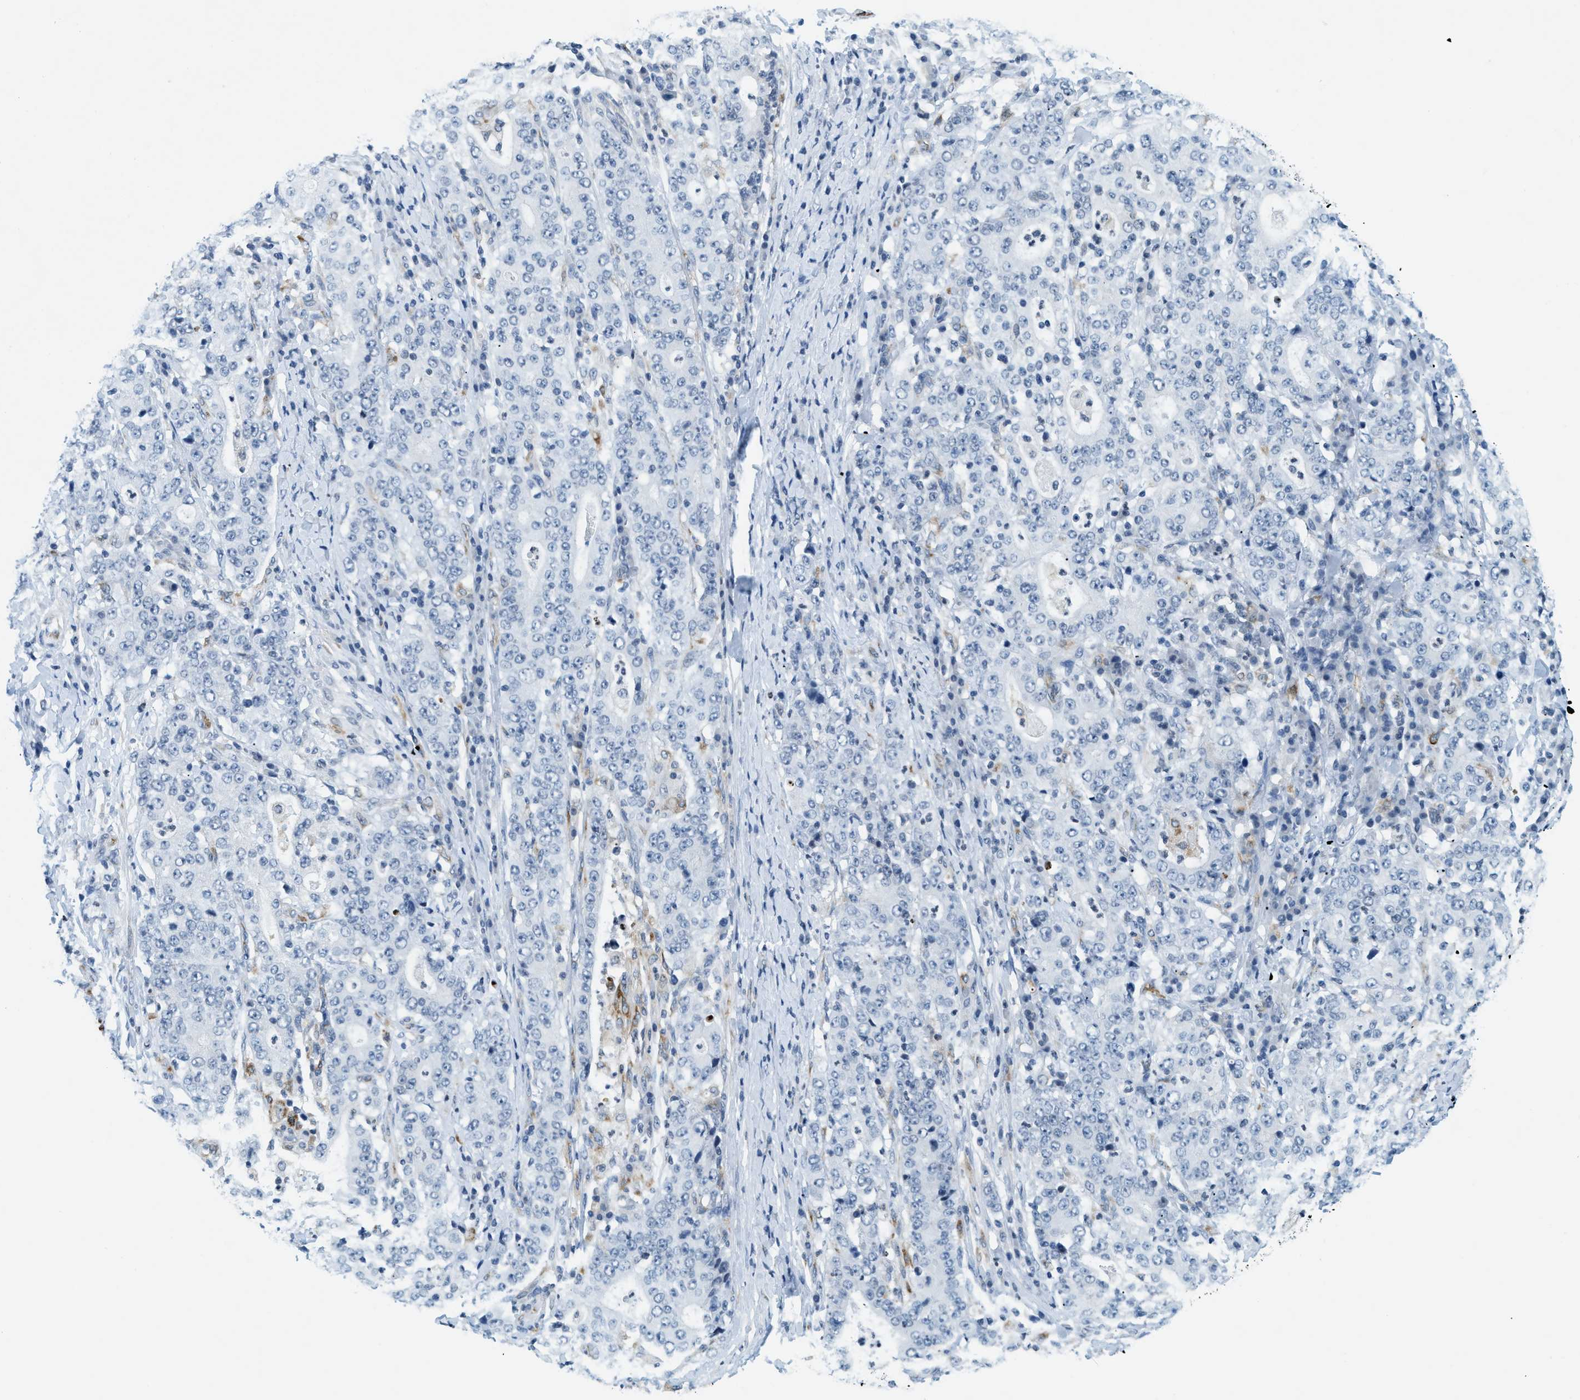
{"staining": {"intensity": "negative", "quantity": "none", "location": "none"}, "tissue": "stomach cancer", "cell_type": "Tumor cells", "image_type": "cancer", "snomed": [{"axis": "morphology", "description": "Normal tissue, NOS"}, {"axis": "morphology", "description": "Adenocarcinoma, NOS"}, {"axis": "topography", "description": "Stomach, upper"}, {"axis": "topography", "description": "Stomach"}], "caption": "The image reveals no significant expression in tumor cells of stomach cancer (adenocarcinoma). Brightfield microscopy of IHC stained with DAB (brown) and hematoxylin (blue), captured at high magnification.", "gene": "UVRAG", "patient": {"sex": "male", "age": 59}}